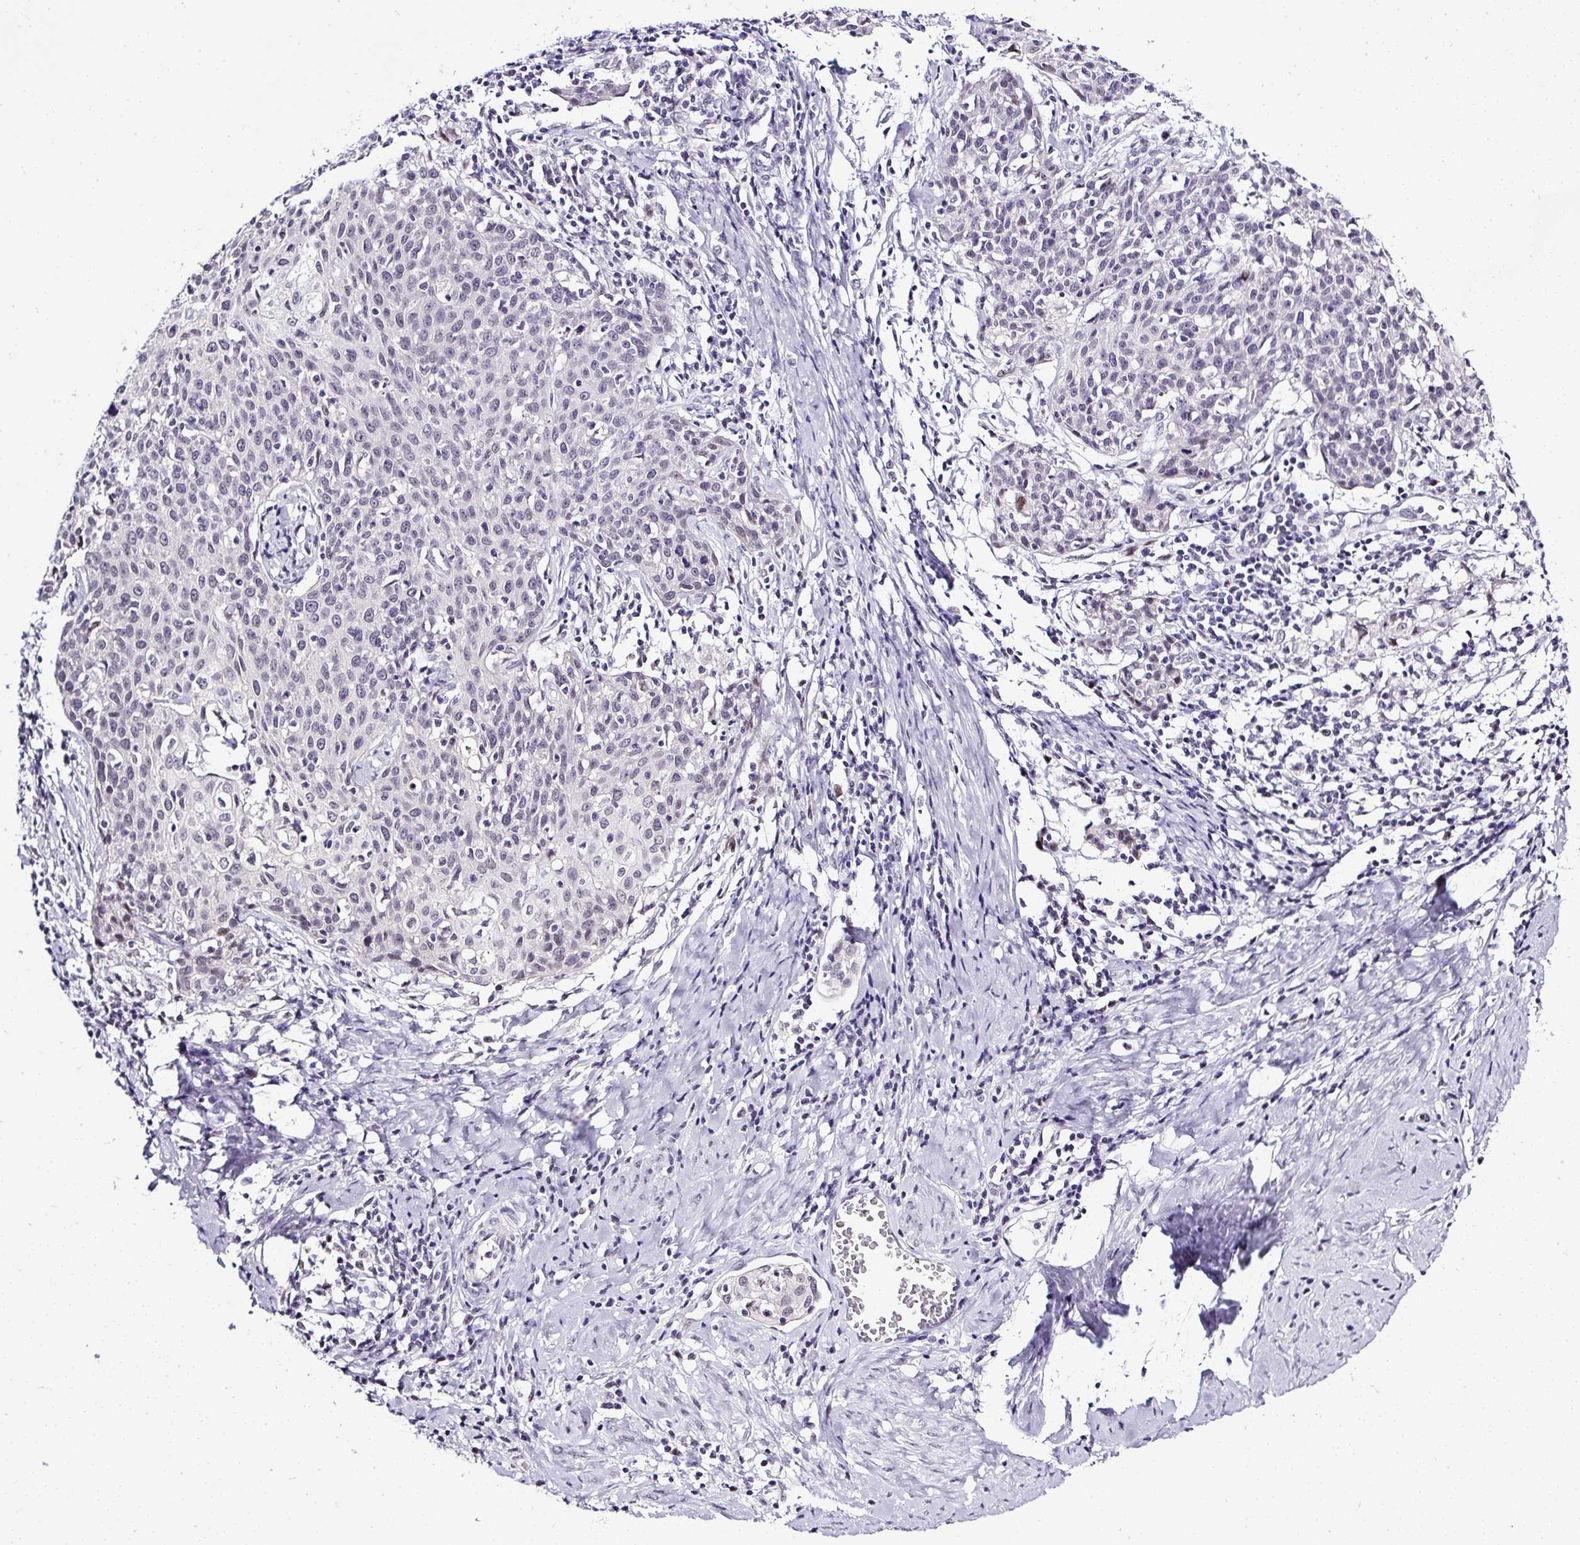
{"staining": {"intensity": "negative", "quantity": "none", "location": "none"}, "tissue": "cervical cancer", "cell_type": "Tumor cells", "image_type": "cancer", "snomed": [{"axis": "morphology", "description": "Squamous cell carcinoma, NOS"}, {"axis": "topography", "description": "Cervix"}], "caption": "High power microscopy photomicrograph of an immunohistochemistry (IHC) photomicrograph of cervical squamous cell carcinoma, revealing no significant expression in tumor cells.", "gene": "WNT10B", "patient": {"sex": "female", "age": 38}}